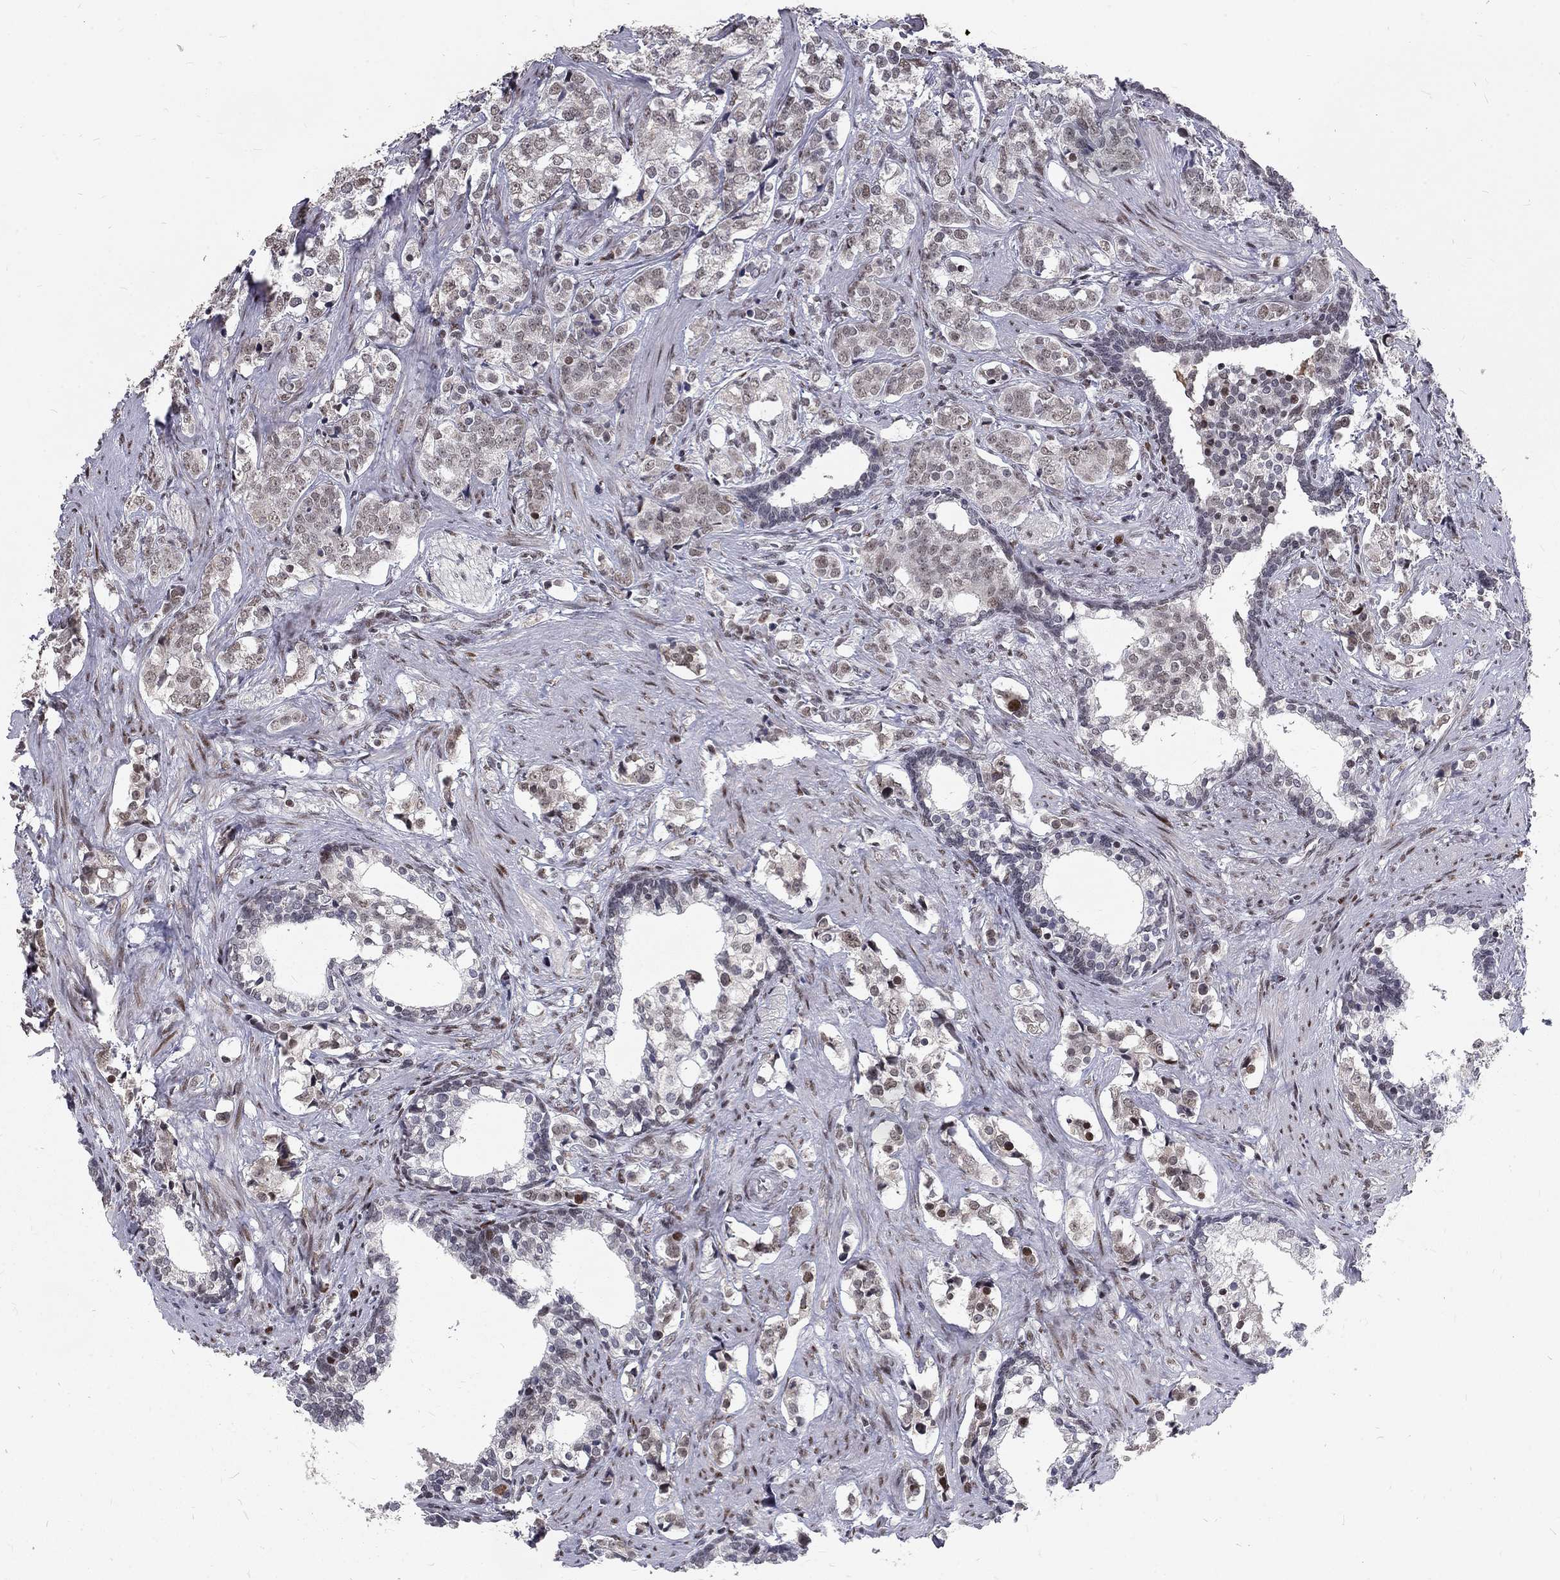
{"staining": {"intensity": "negative", "quantity": "none", "location": "none"}, "tissue": "prostate cancer", "cell_type": "Tumor cells", "image_type": "cancer", "snomed": [{"axis": "morphology", "description": "Adenocarcinoma, NOS"}, {"axis": "topography", "description": "Prostate and seminal vesicle, NOS"}], "caption": "Tumor cells are negative for protein expression in human prostate cancer (adenocarcinoma). (Stains: DAB IHC with hematoxylin counter stain, Microscopy: brightfield microscopy at high magnification).", "gene": "TCEAL1", "patient": {"sex": "male", "age": 63}}